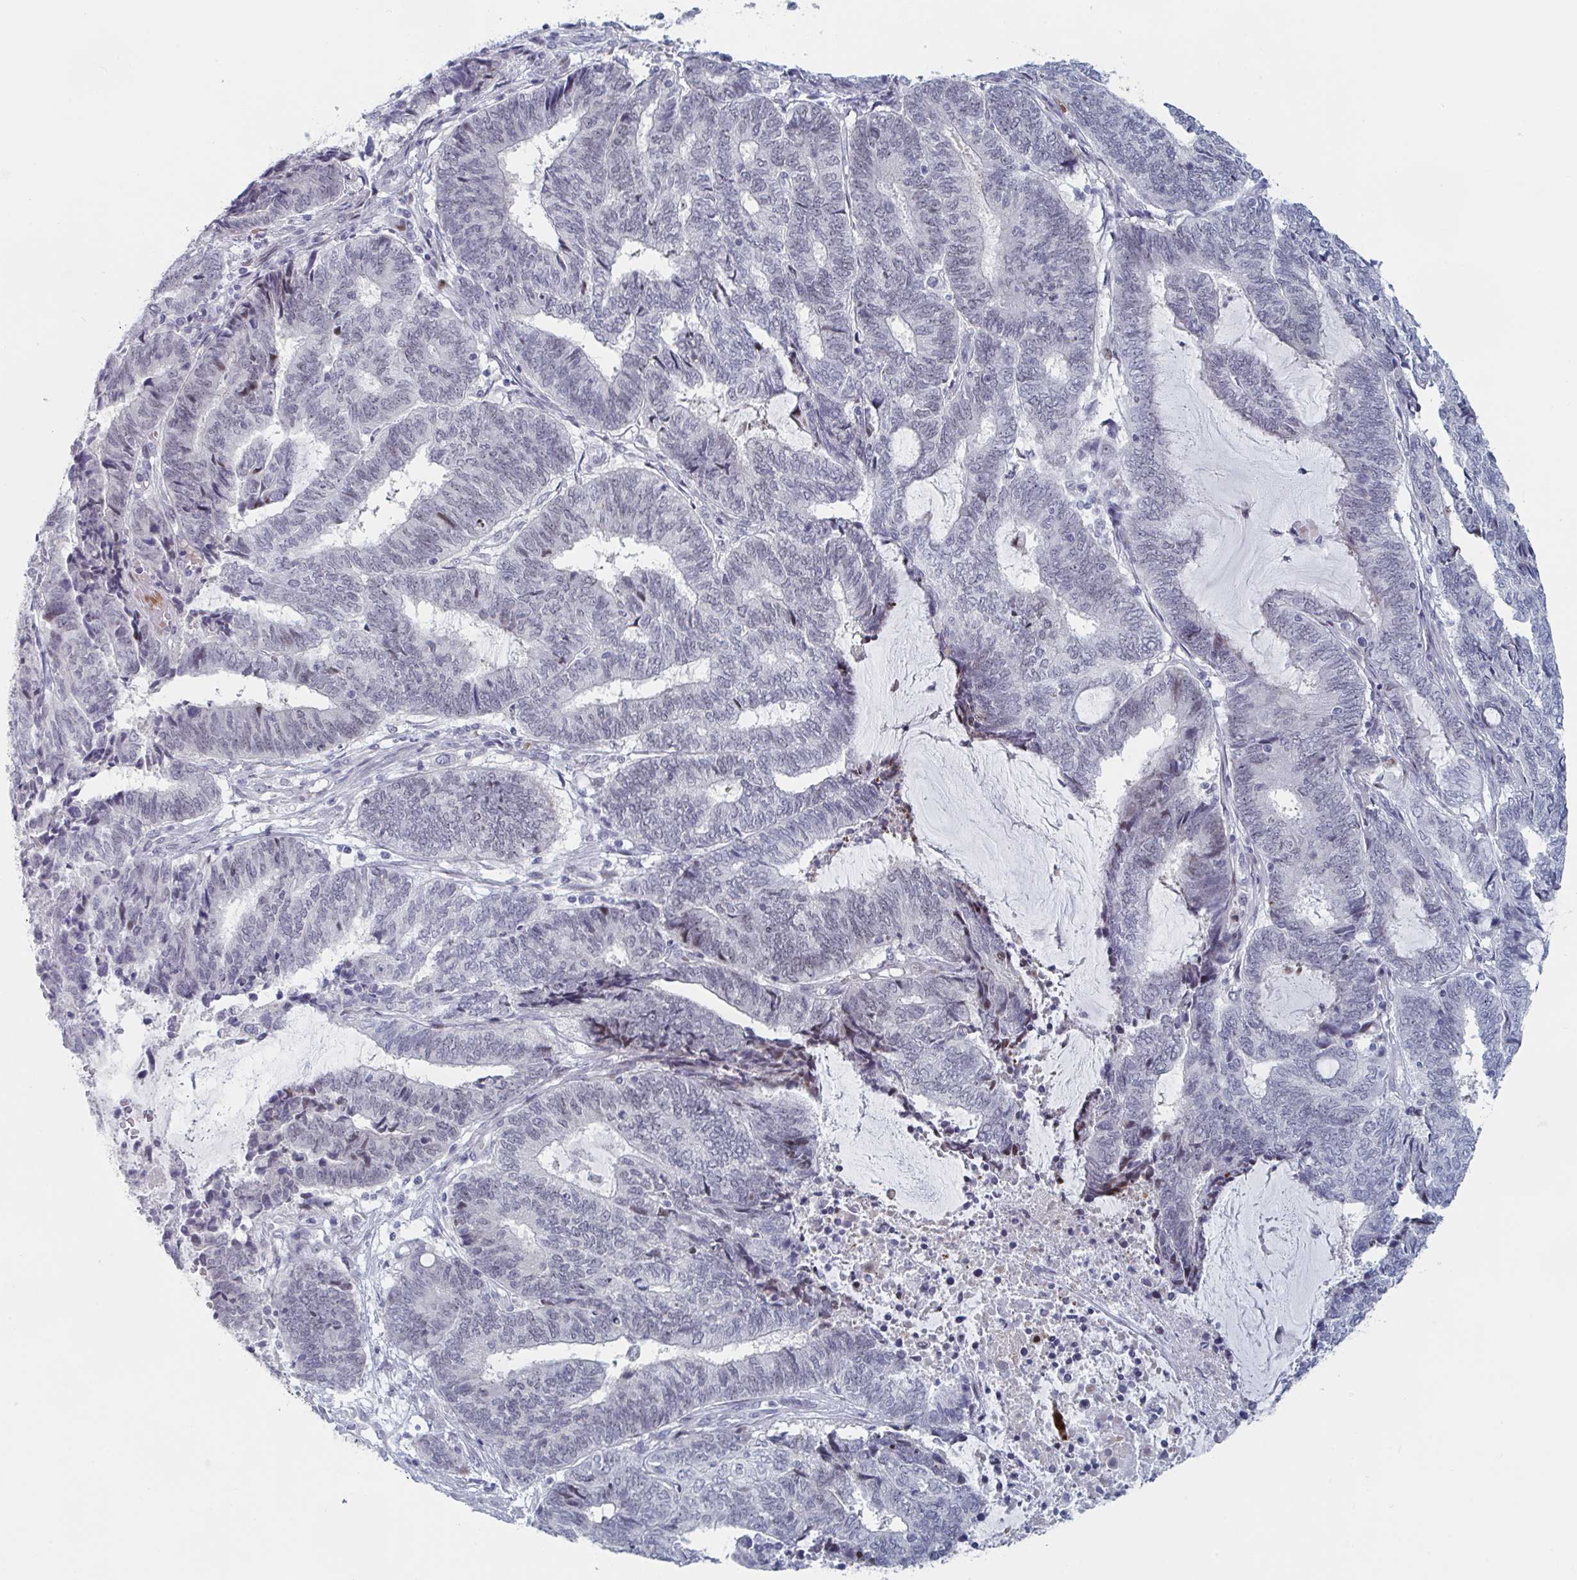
{"staining": {"intensity": "negative", "quantity": "none", "location": "none"}, "tissue": "endometrial cancer", "cell_type": "Tumor cells", "image_type": "cancer", "snomed": [{"axis": "morphology", "description": "Adenocarcinoma, NOS"}, {"axis": "topography", "description": "Uterus"}, {"axis": "topography", "description": "Endometrium"}], "caption": "The image displays no significant expression in tumor cells of endometrial cancer (adenocarcinoma).", "gene": "NR1H2", "patient": {"sex": "female", "age": 70}}